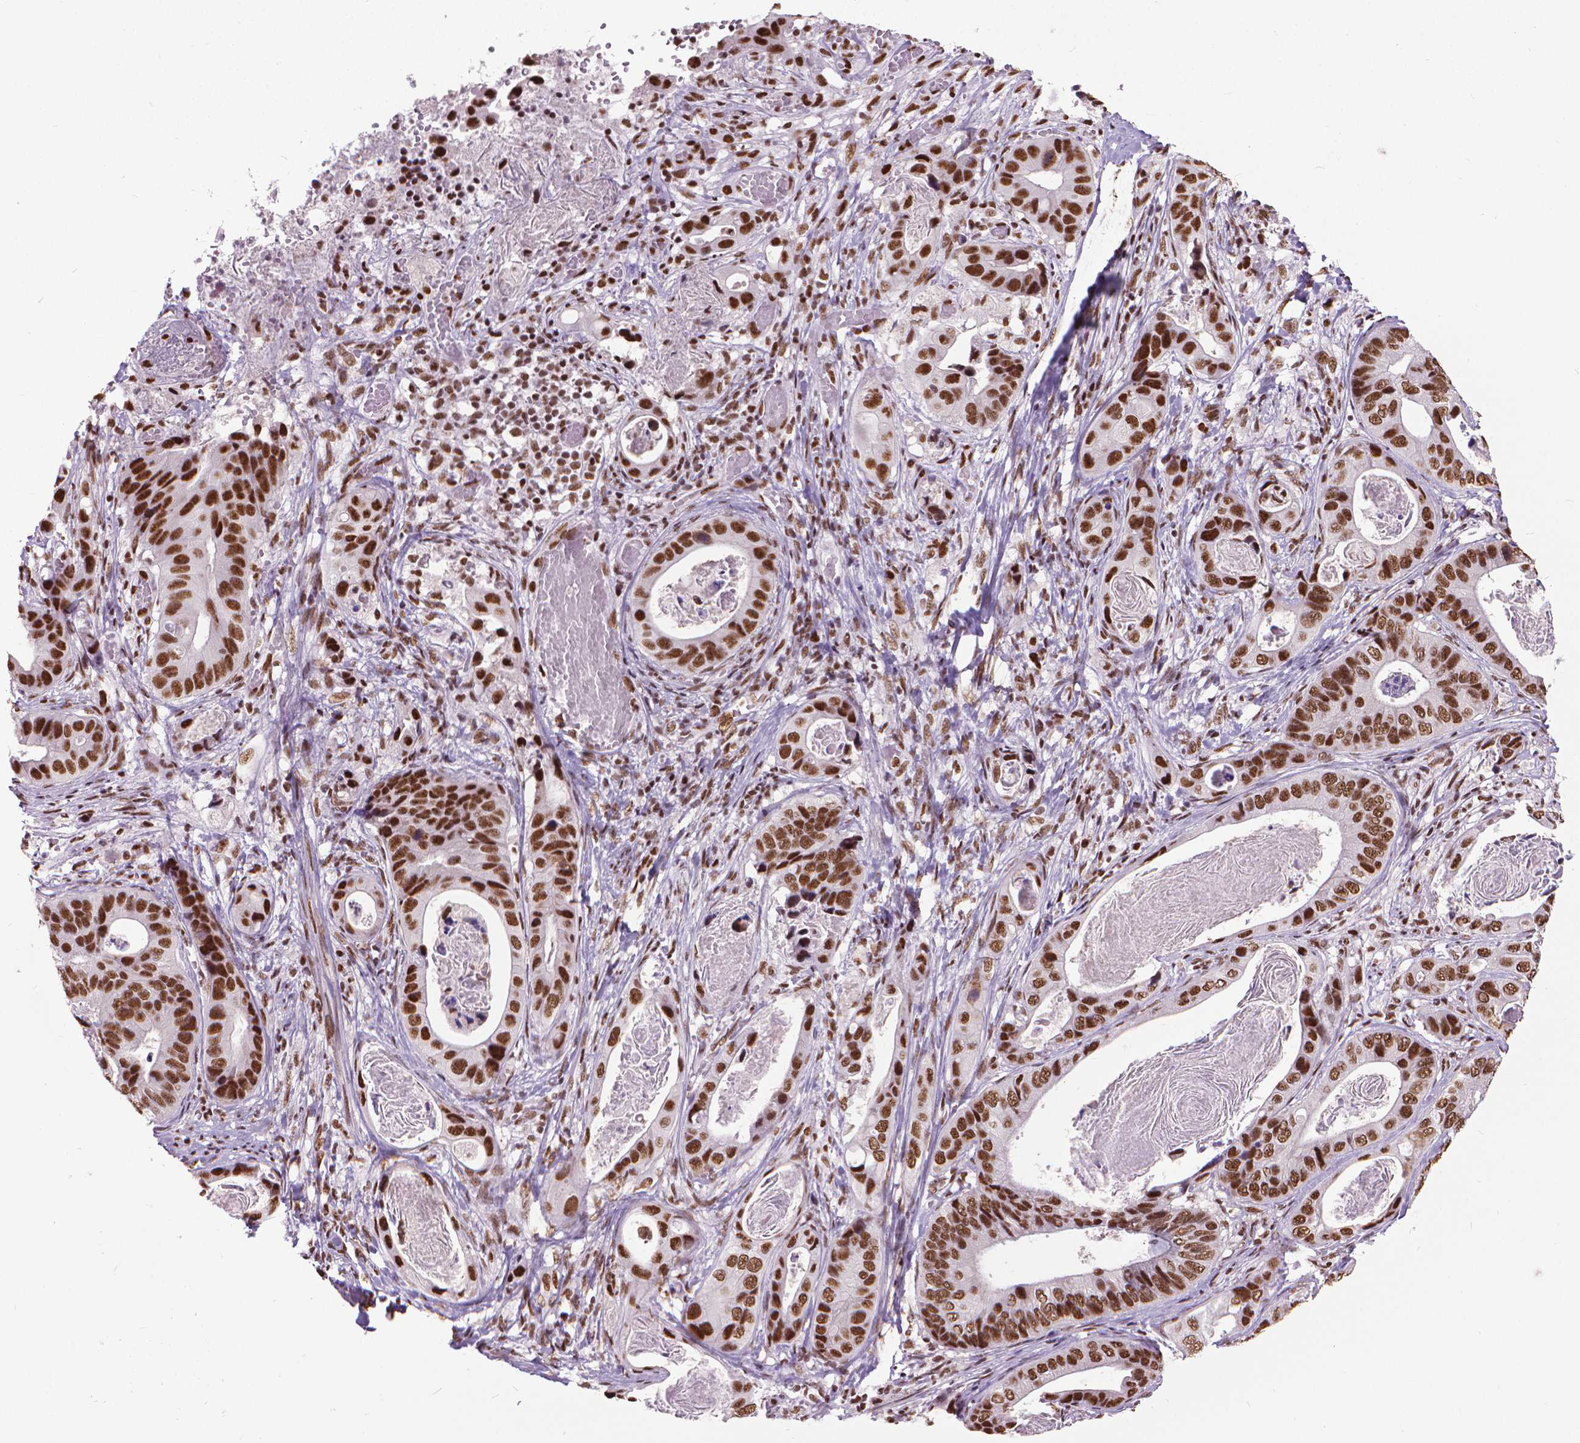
{"staining": {"intensity": "strong", "quantity": ">75%", "location": "nuclear"}, "tissue": "stomach cancer", "cell_type": "Tumor cells", "image_type": "cancer", "snomed": [{"axis": "morphology", "description": "Adenocarcinoma, NOS"}, {"axis": "topography", "description": "Stomach"}], "caption": "Tumor cells demonstrate high levels of strong nuclear expression in about >75% of cells in stomach adenocarcinoma.", "gene": "AKAP8", "patient": {"sex": "male", "age": 84}}